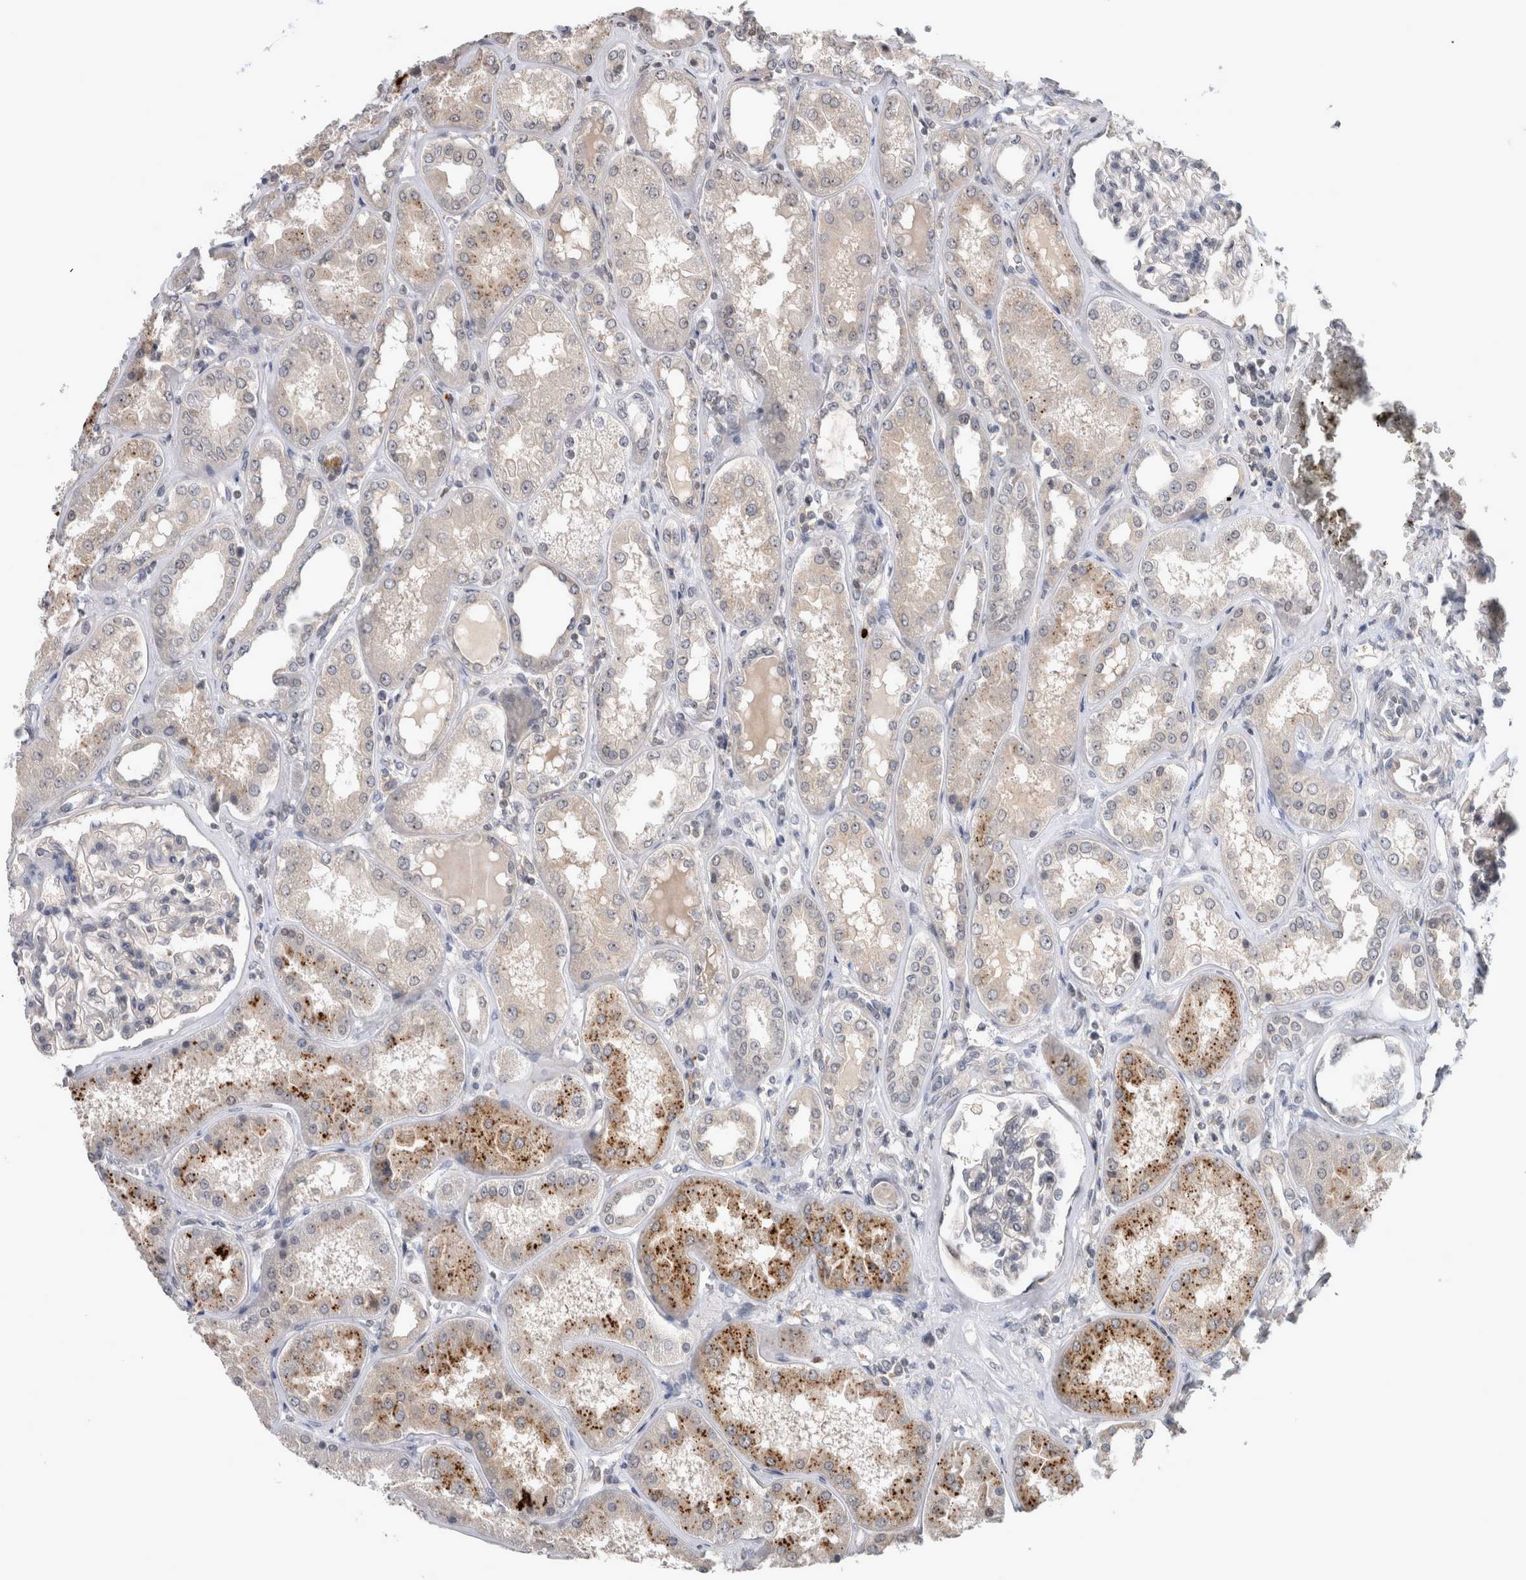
{"staining": {"intensity": "negative", "quantity": "none", "location": "none"}, "tissue": "kidney", "cell_type": "Cells in glomeruli", "image_type": "normal", "snomed": [{"axis": "morphology", "description": "Normal tissue, NOS"}, {"axis": "topography", "description": "Kidney"}], "caption": "IHC of unremarkable human kidney exhibits no positivity in cells in glomeruli. (Stains: DAB (3,3'-diaminobenzidine) IHC with hematoxylin counter stain, Microscopy: brightfield microscopy at high magnification).", "gene": "RBM28", "patient": {"sex": "female", "age": 56}}